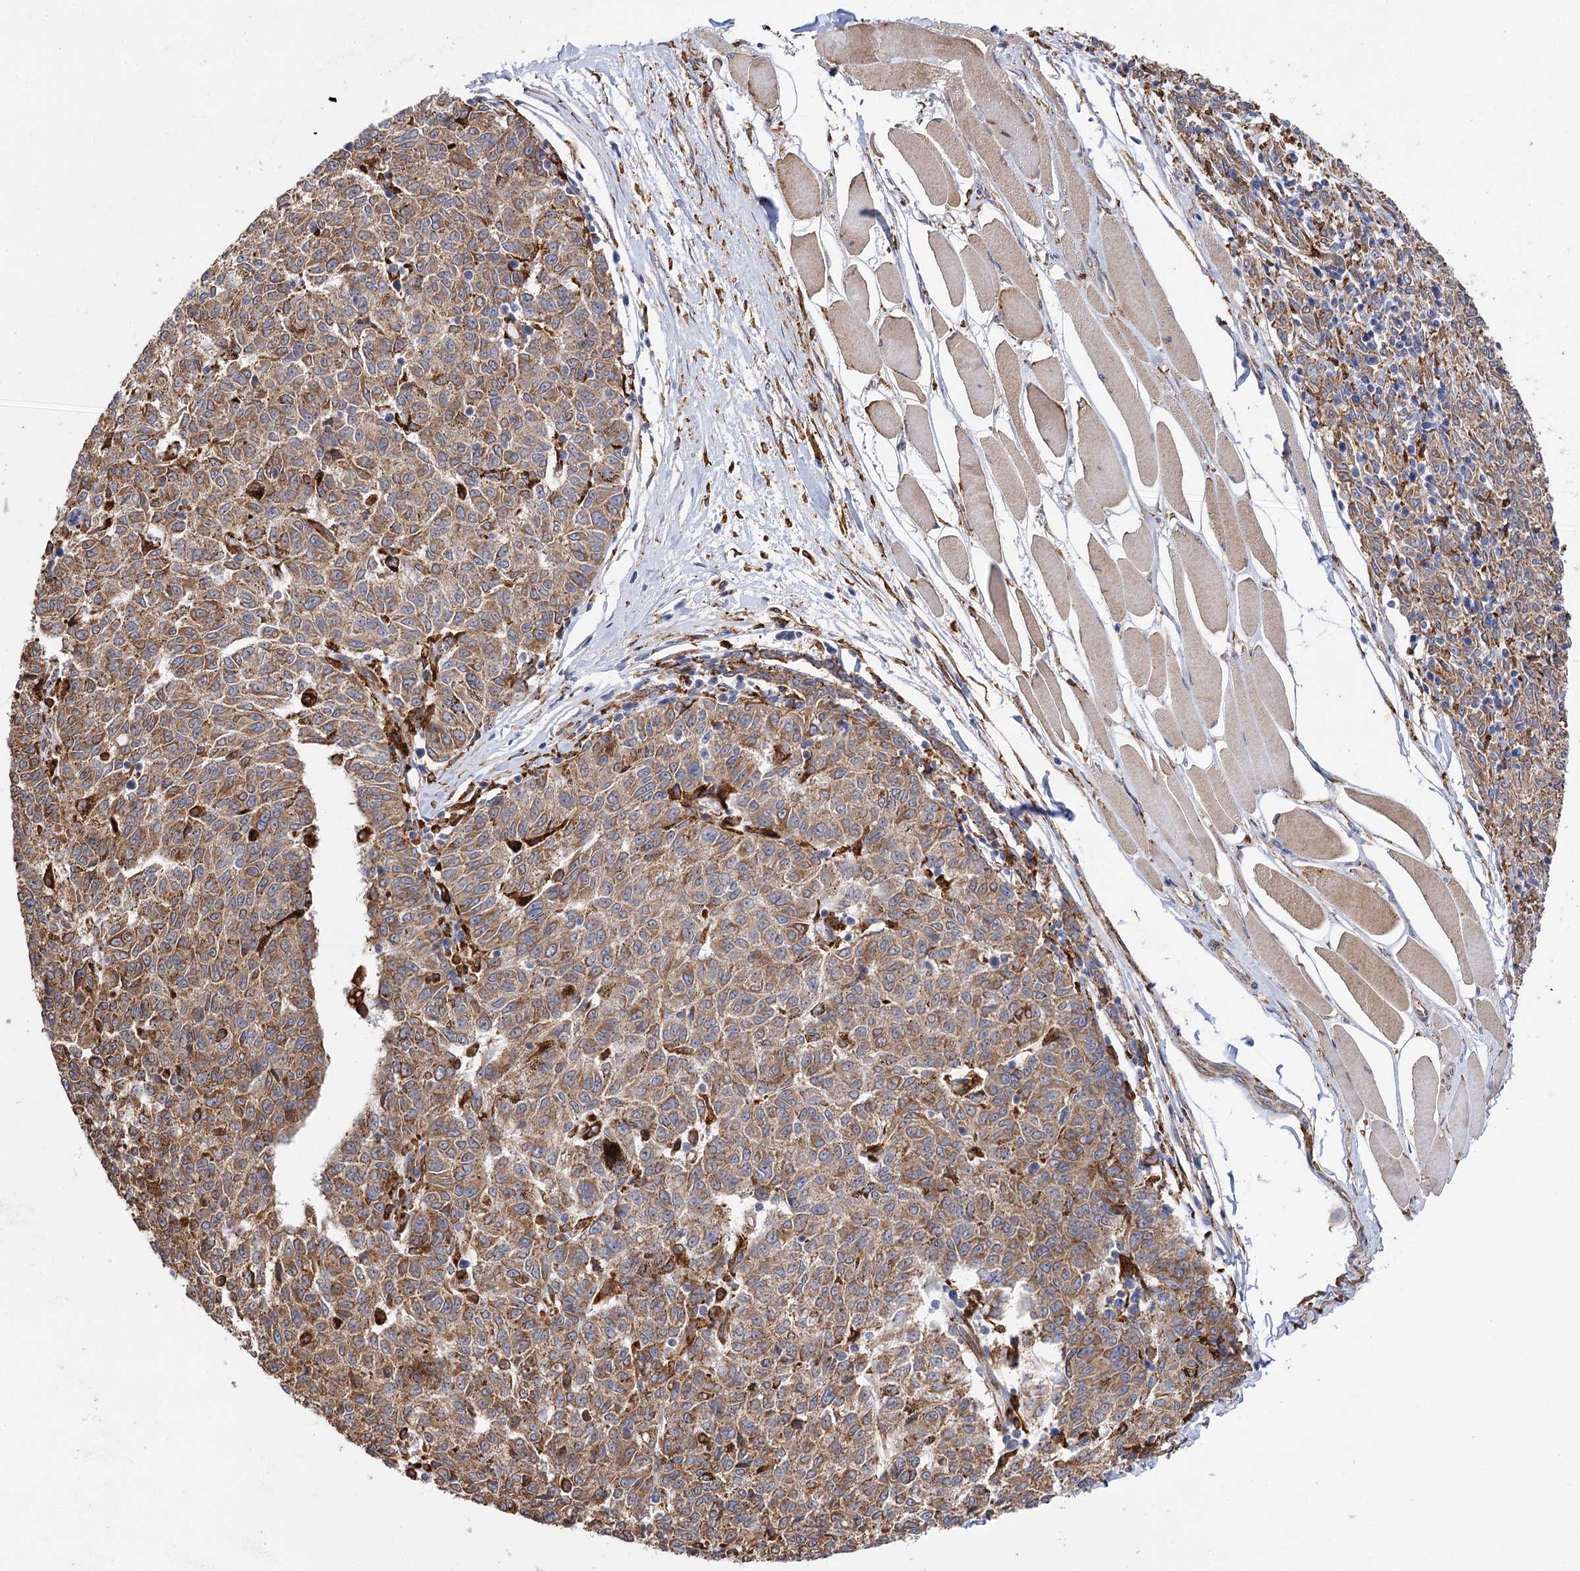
{"staining": {"intensity": "moderate", "quantity": ">75%", "location": "cytoplasmic/membranous"}, "tissue": "melanoma", "cell_type": "Tumor cells", "image_type": "cancer", "snomed": [{"axis": "morphology", "description": "Malignant melanoma, NOS"}, {"axis": "topography", "description": "Skin"}], "caption": "IHC staining of melanoma, which exhibits medium levels of moderate cytoplasmic/membranous positivity in about >75% of tumor cells indicating moderate cytoplasmic/membranous protein staining. The staining was performed using DAB (3,3'-diaminobenzidine) (brown) for protein detection and nuclei were counterstained in hematoxylin (blue).", "gene": "PPIP5K2", "patient": {"sex": "female", "age": 72}}